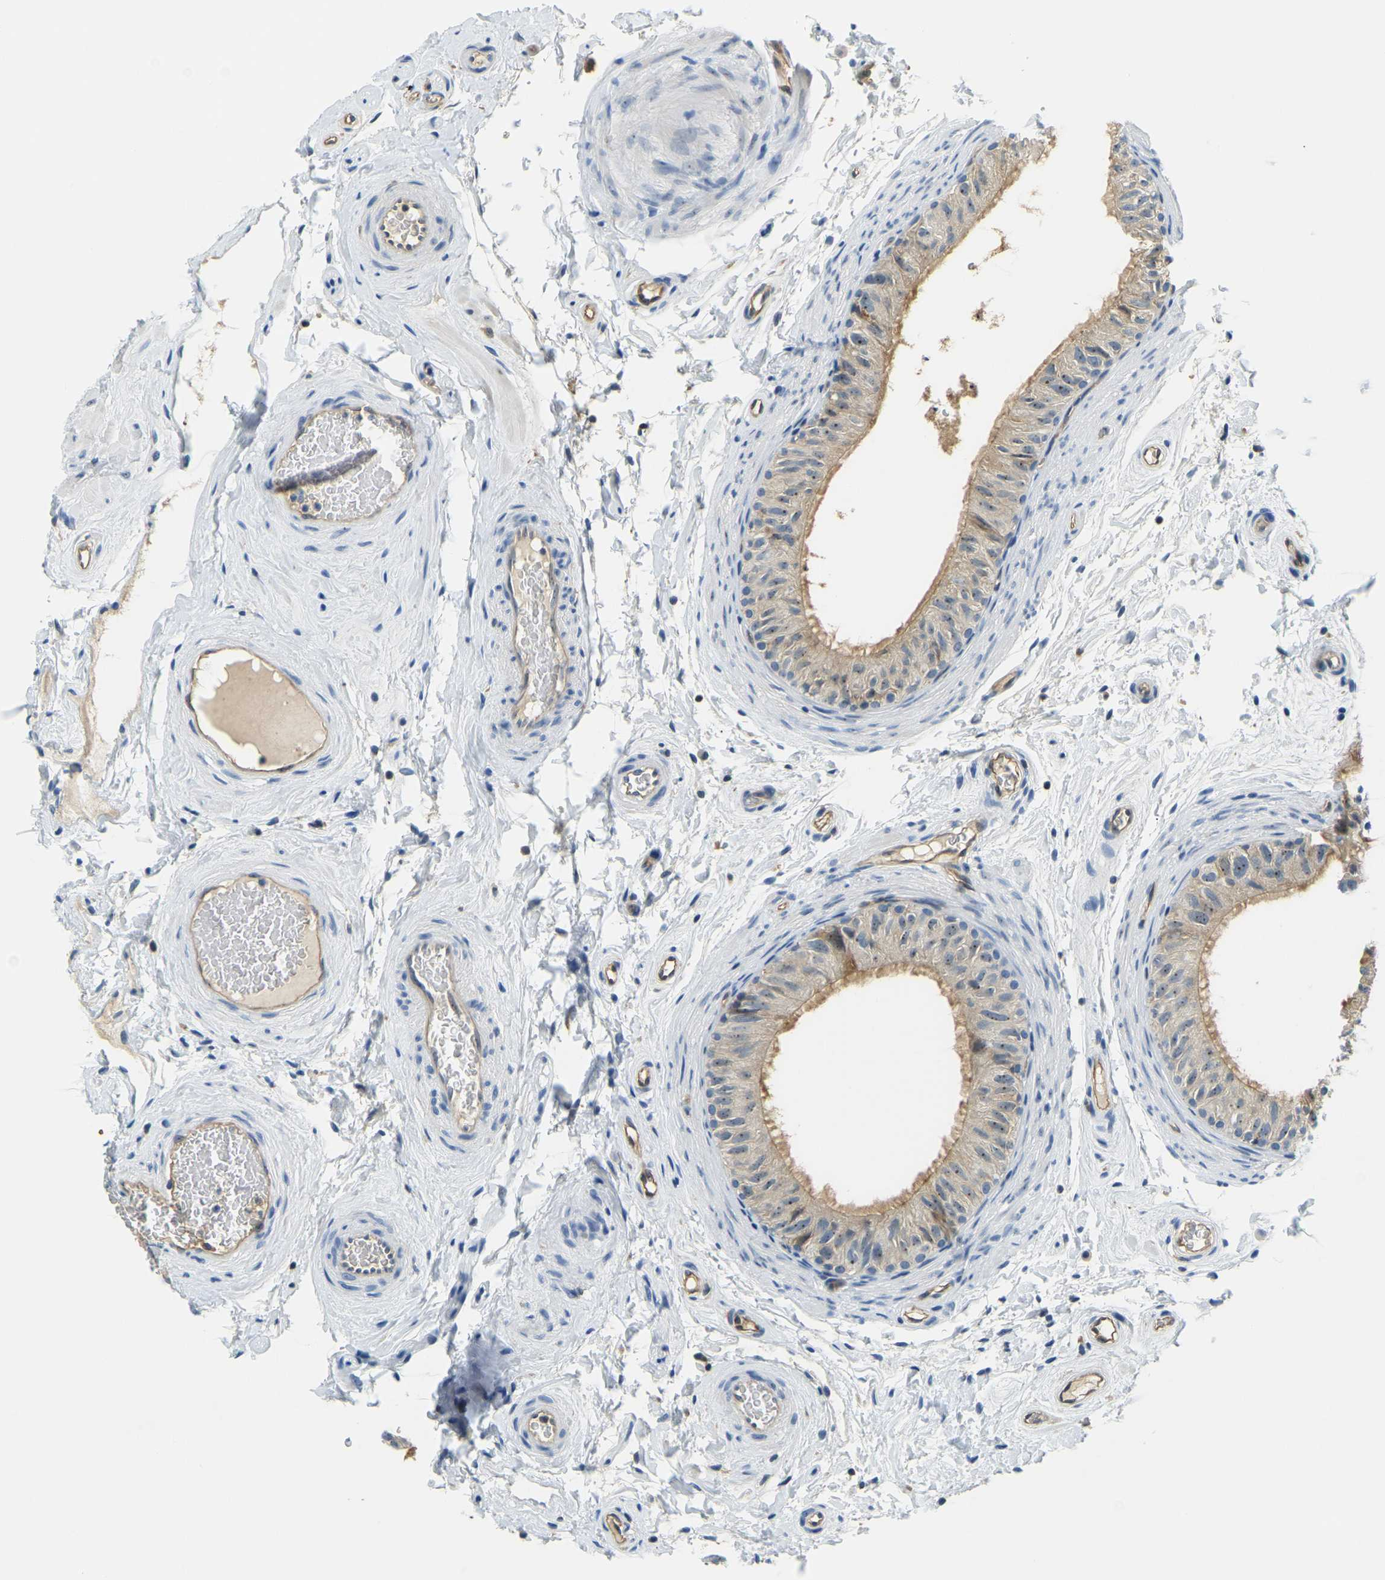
{"staining": {"intensity": "weak", "quantity": ">75%", "location": "cytoplasmic/membranous,nuclear"}, "tissue": "epididymis", "cell_type": "Glandular cells", "image_type": "normal", "snomed": [{"axis": "morphology", "description": "Normal tissue, NOS"}, {"axis": "topography", "description": "Epididymis"}], "caption": "Protein analysis of benign epididymis displays weak cytoplasmic/membranous,nuclear positivity in about >75% of glandular cells.", "gene": "RRP1", "patient": {"sex": "male", "age": 34}}